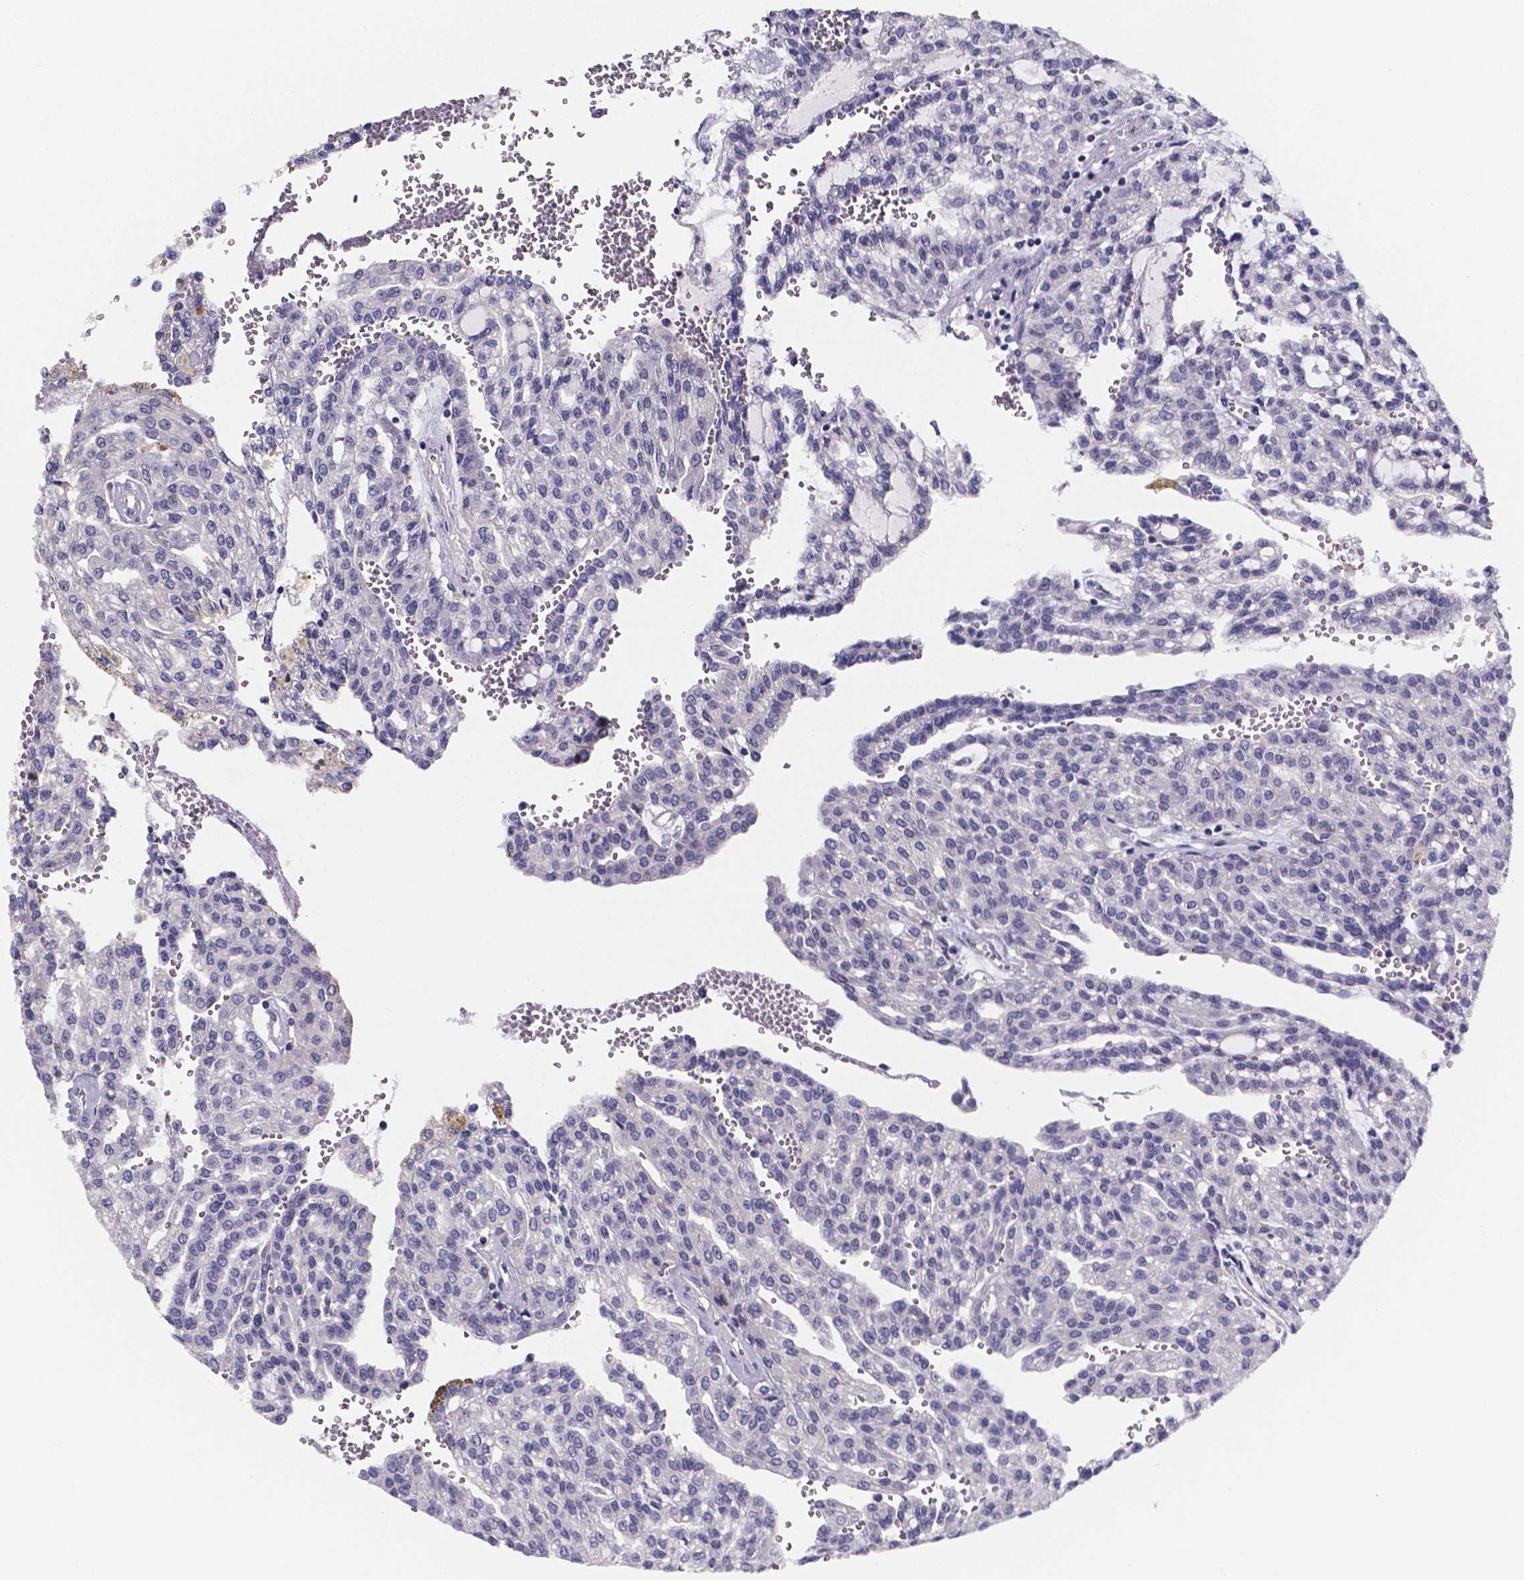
{"staining": {"intensity": "negative", "quantity": "none", "location": "none"}, "tissue": "renal cancer", "cell_type": "Tumor cells", "image_type": "cancer", "snomed": [{"axis": "morphology", "description": "Adenocarcinoma, NOS"}, {"axis": "topography", "description": "Kidney"}], "caption": "Immunohistochemical staining of human adenocarcinoma (renal) displays no significant expression in tumor cells.", "gene": "IZUMO1", "patient": {"sex": "male", "age": 63}}